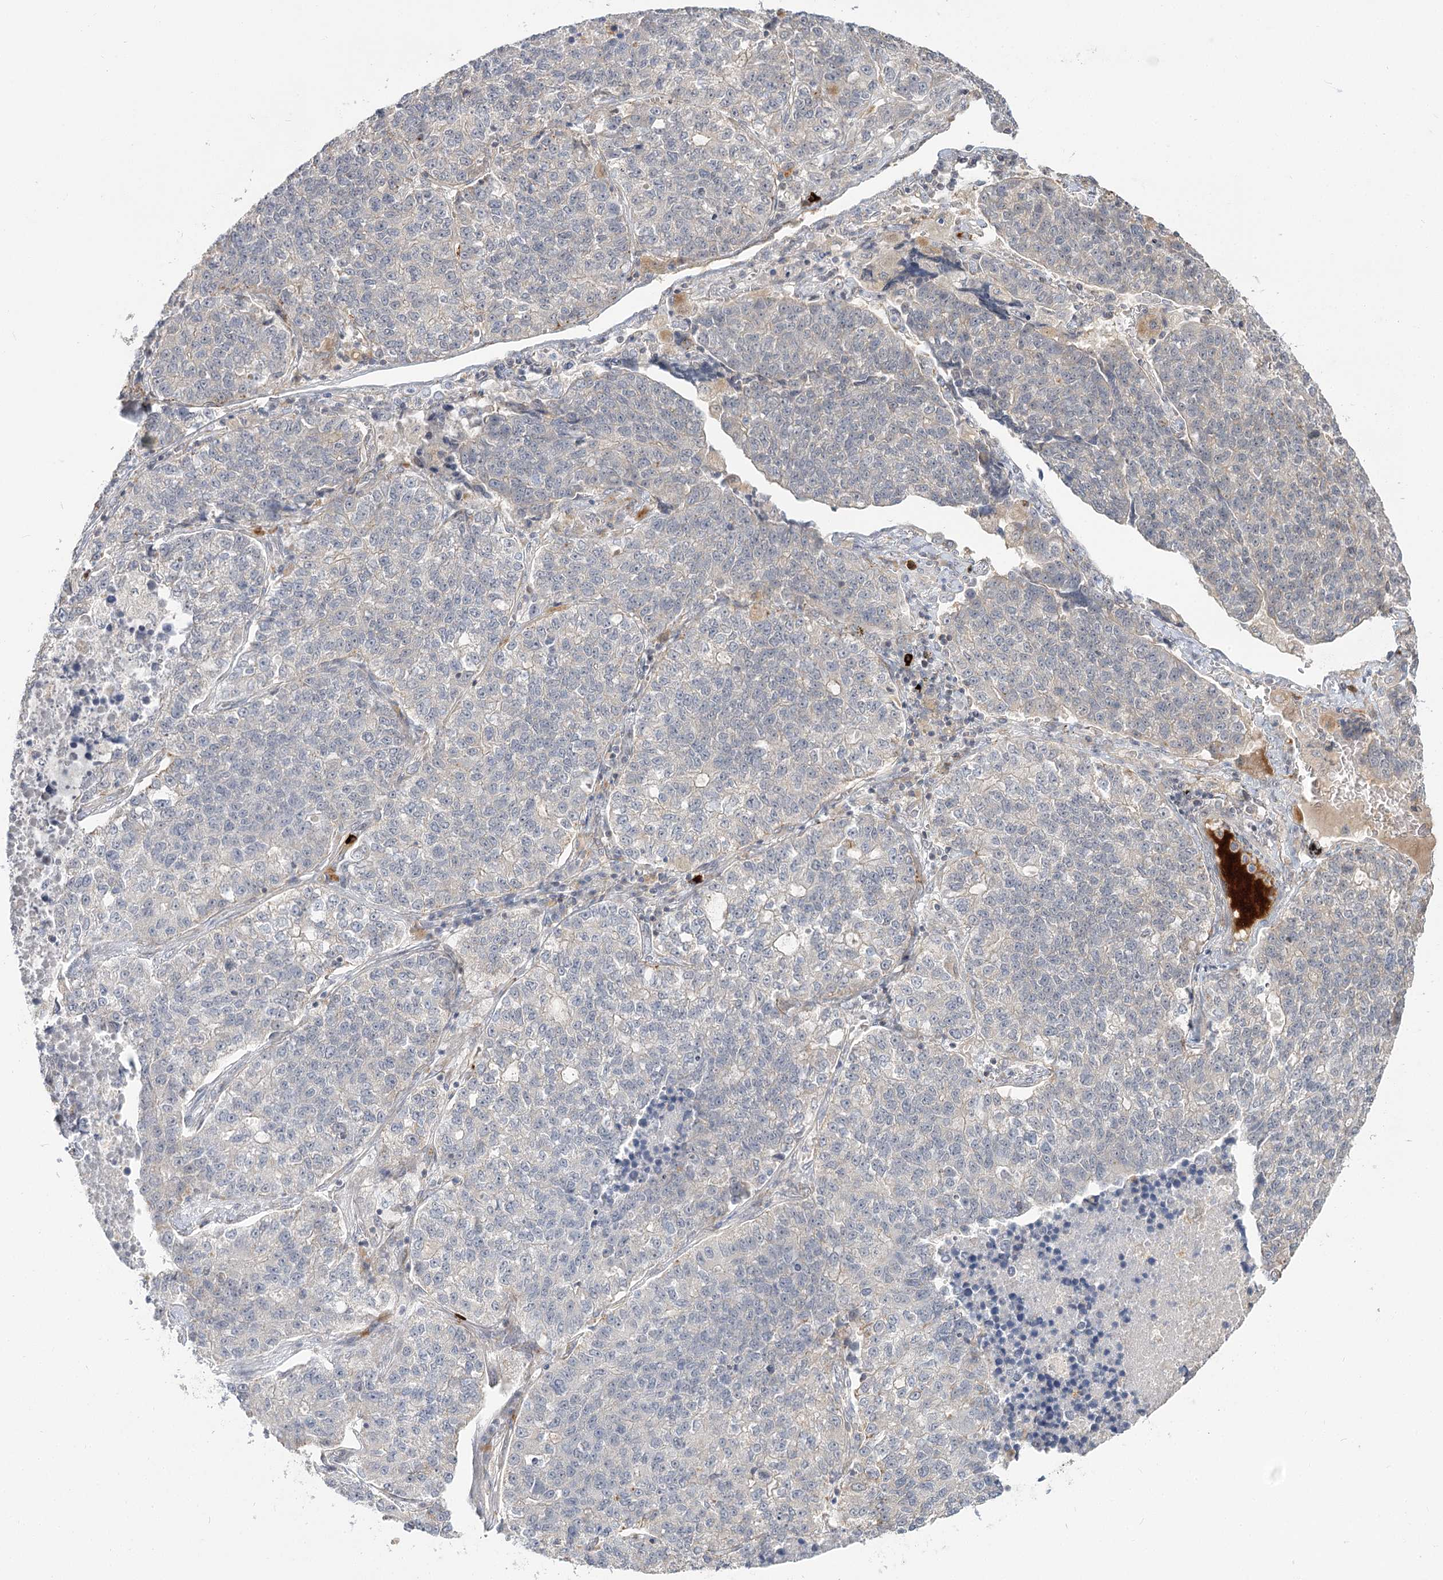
{"staining": {"intensity": "negative", "quantity": "none", "location": "none"}, "tissue": "lung cancer", "cell_type": "Tumor cells", "image_type": "cancer", "snomed": [{"axis": "morphology", "description": "Adenocarcinoma, NOS"}, {"axis": "topography", "description": "Lung"}], "caption": "Immunohistochemical staining of human lung cancer demonstrates no significant staining in tumor cells. (Stains: DAB (3,3'-diaminobenzidine) IHC with hematoxylin counter stain, Microscopy: brightfield microscopy at high magnification).", "gene": "GUCY2C", "patient": {"sex": "male", "age": 49}}